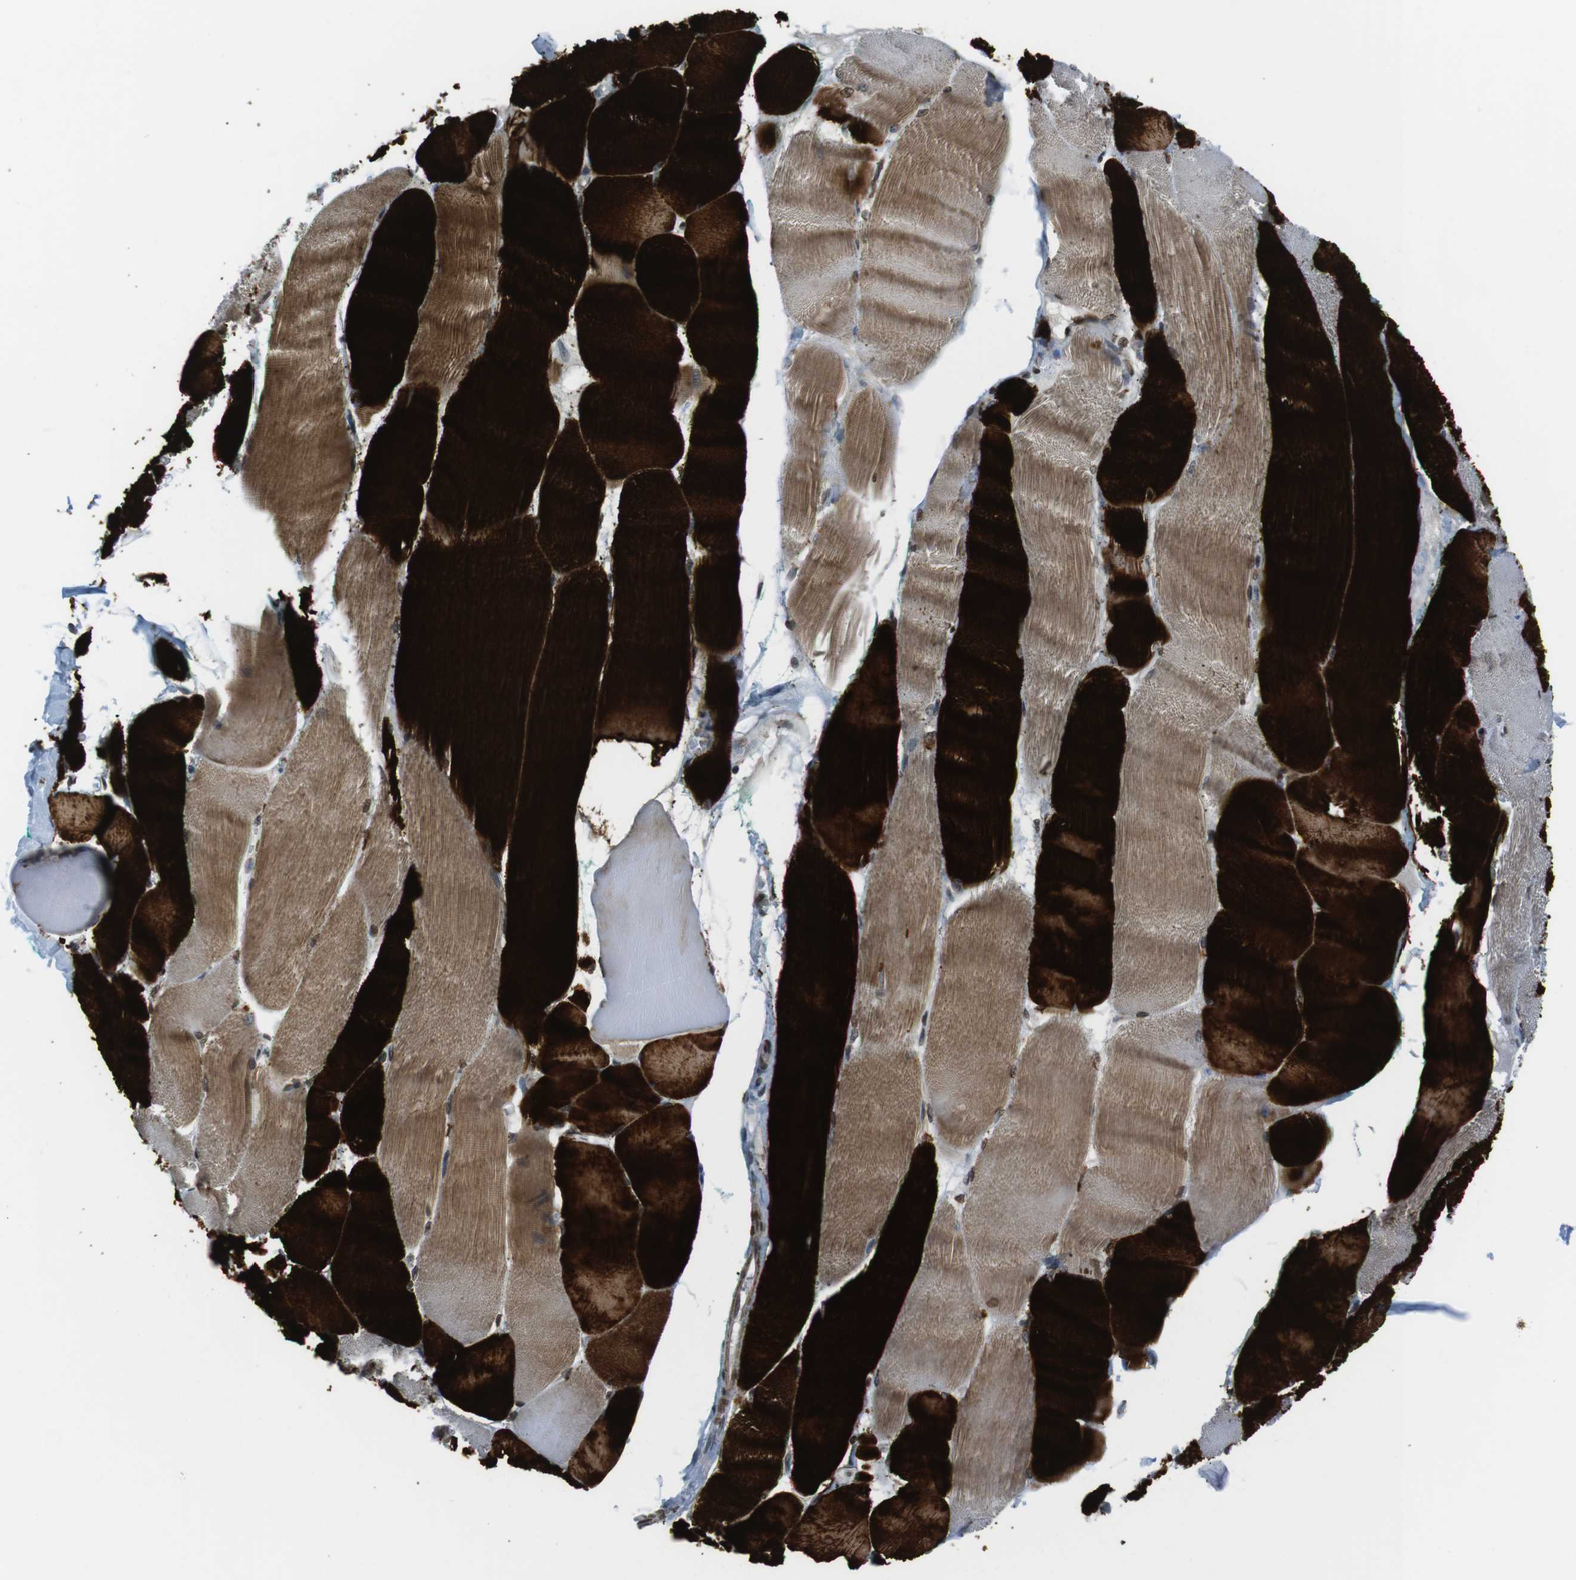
{"staining": {"intensity": "strong", "quantity": ">75%", "location": "cytoplasmic/membranous,nuclear"}, "tissue": "skeletal muscle", "cell_type": "Myocytes", "image_type": "normal", "snomed": [{"axis": "morphology", "description": "Normal tissue, NOS"}, {"axis": "morphology", "description": "Squamous cell carcinoma, NOS"}, {"axis": "topography", "description": "Skeletal muscle"}], "caption": "Protein analysis of normal skeletal muscle exhibits strong cytoplasmic/membranous,nuclear staining in approximately >75% of myocytes. (DAB = brown stain, brightfield microscopy at high magnification).", "gene": "USP7", "patient": {"sex": "male", "age": 51}}